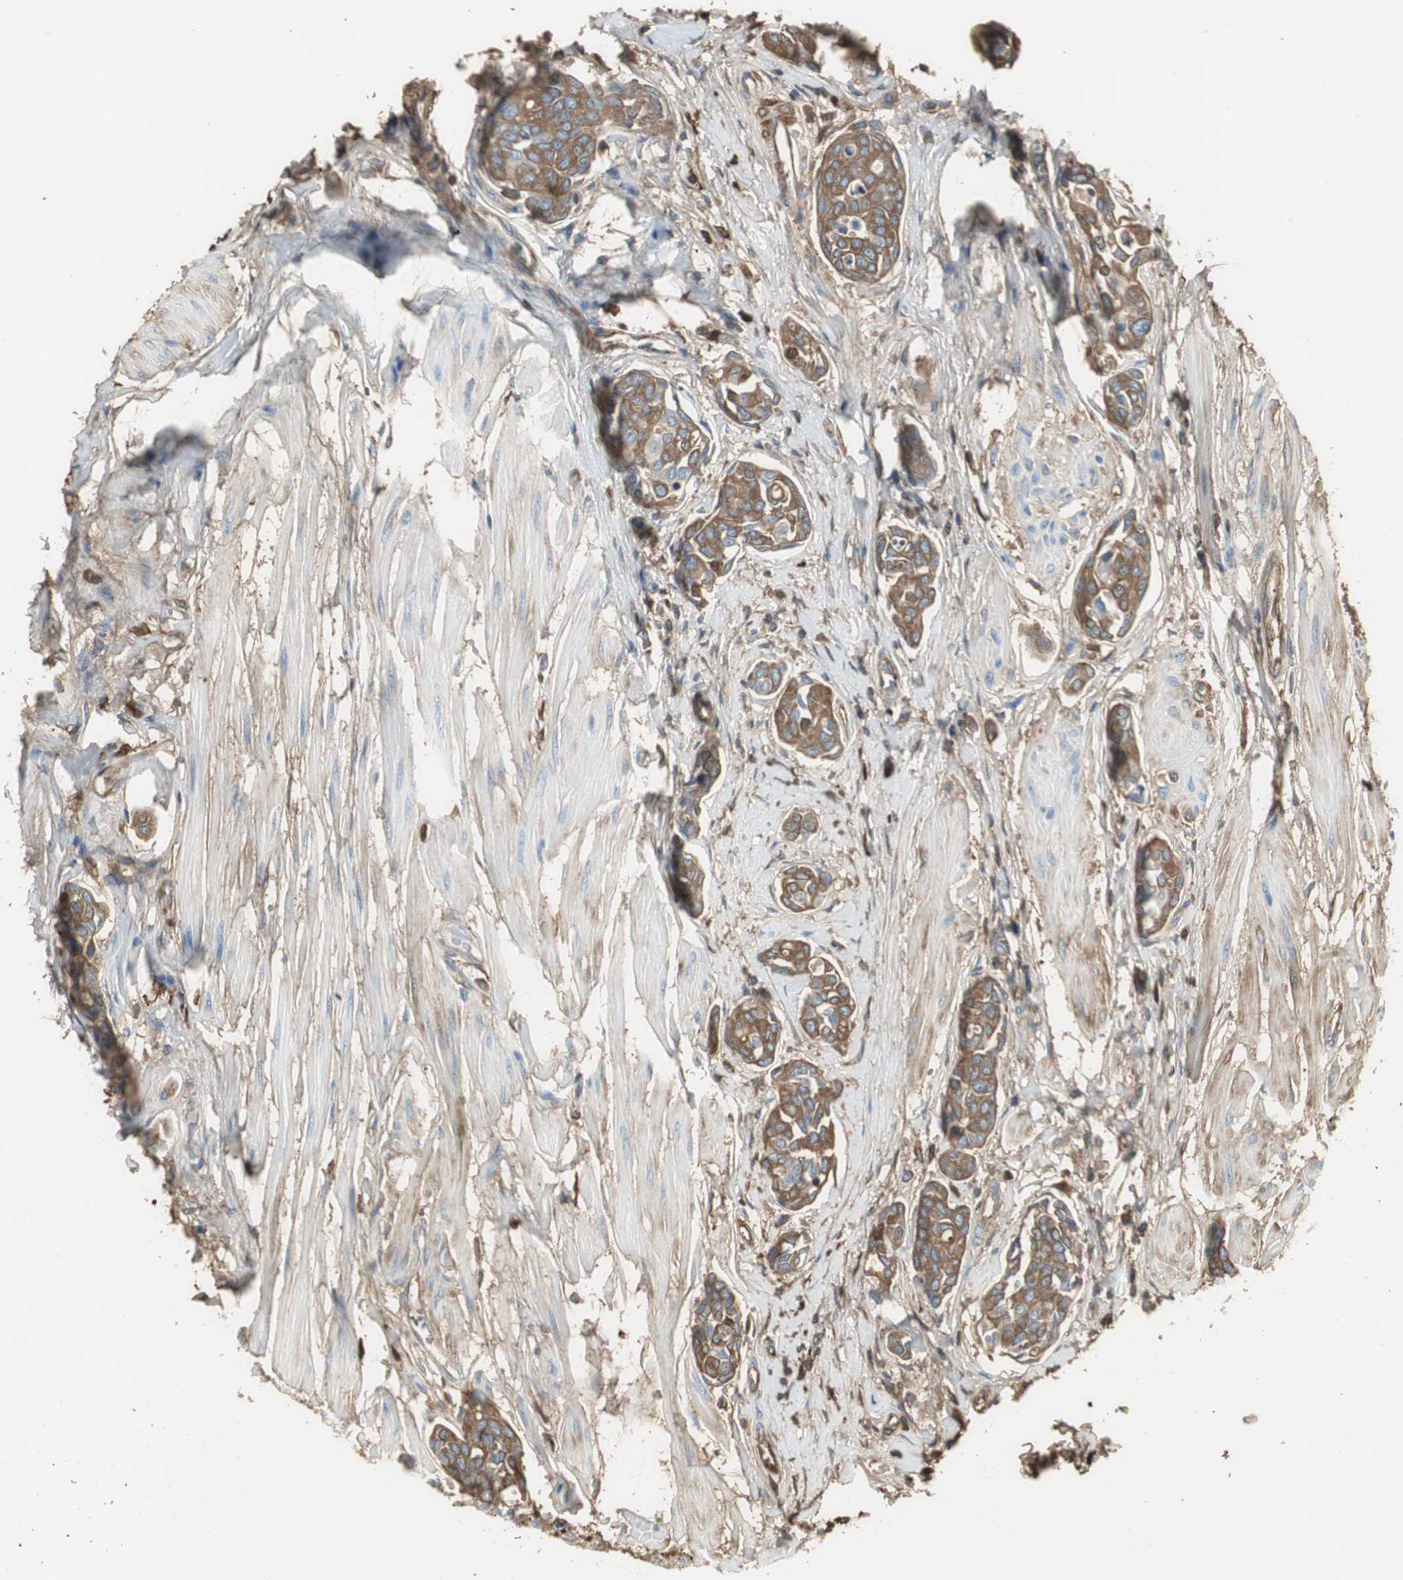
{"staining": {"intensity": "strong", "quantity": ">75%", "location": "cytoplasmic/membranous"}, "tissue": "urothelial cancer", "cell_type": "Tumor cells", "image_type": "cancer", "snomed": [{"axis": "morphology", "description": "Urothelial carcinoma, High grade"}, {"axis": "topography", "description": "Urinary bladder"}], "caption": "Strong cytoplasmic/membranous expression for a protein is present in approximately >75% of tumor cells of urothelial cancer using immunohistochemistry (IHC).", "gene": "IGHA1", "patient": {"sex": "male", "age": 78}}